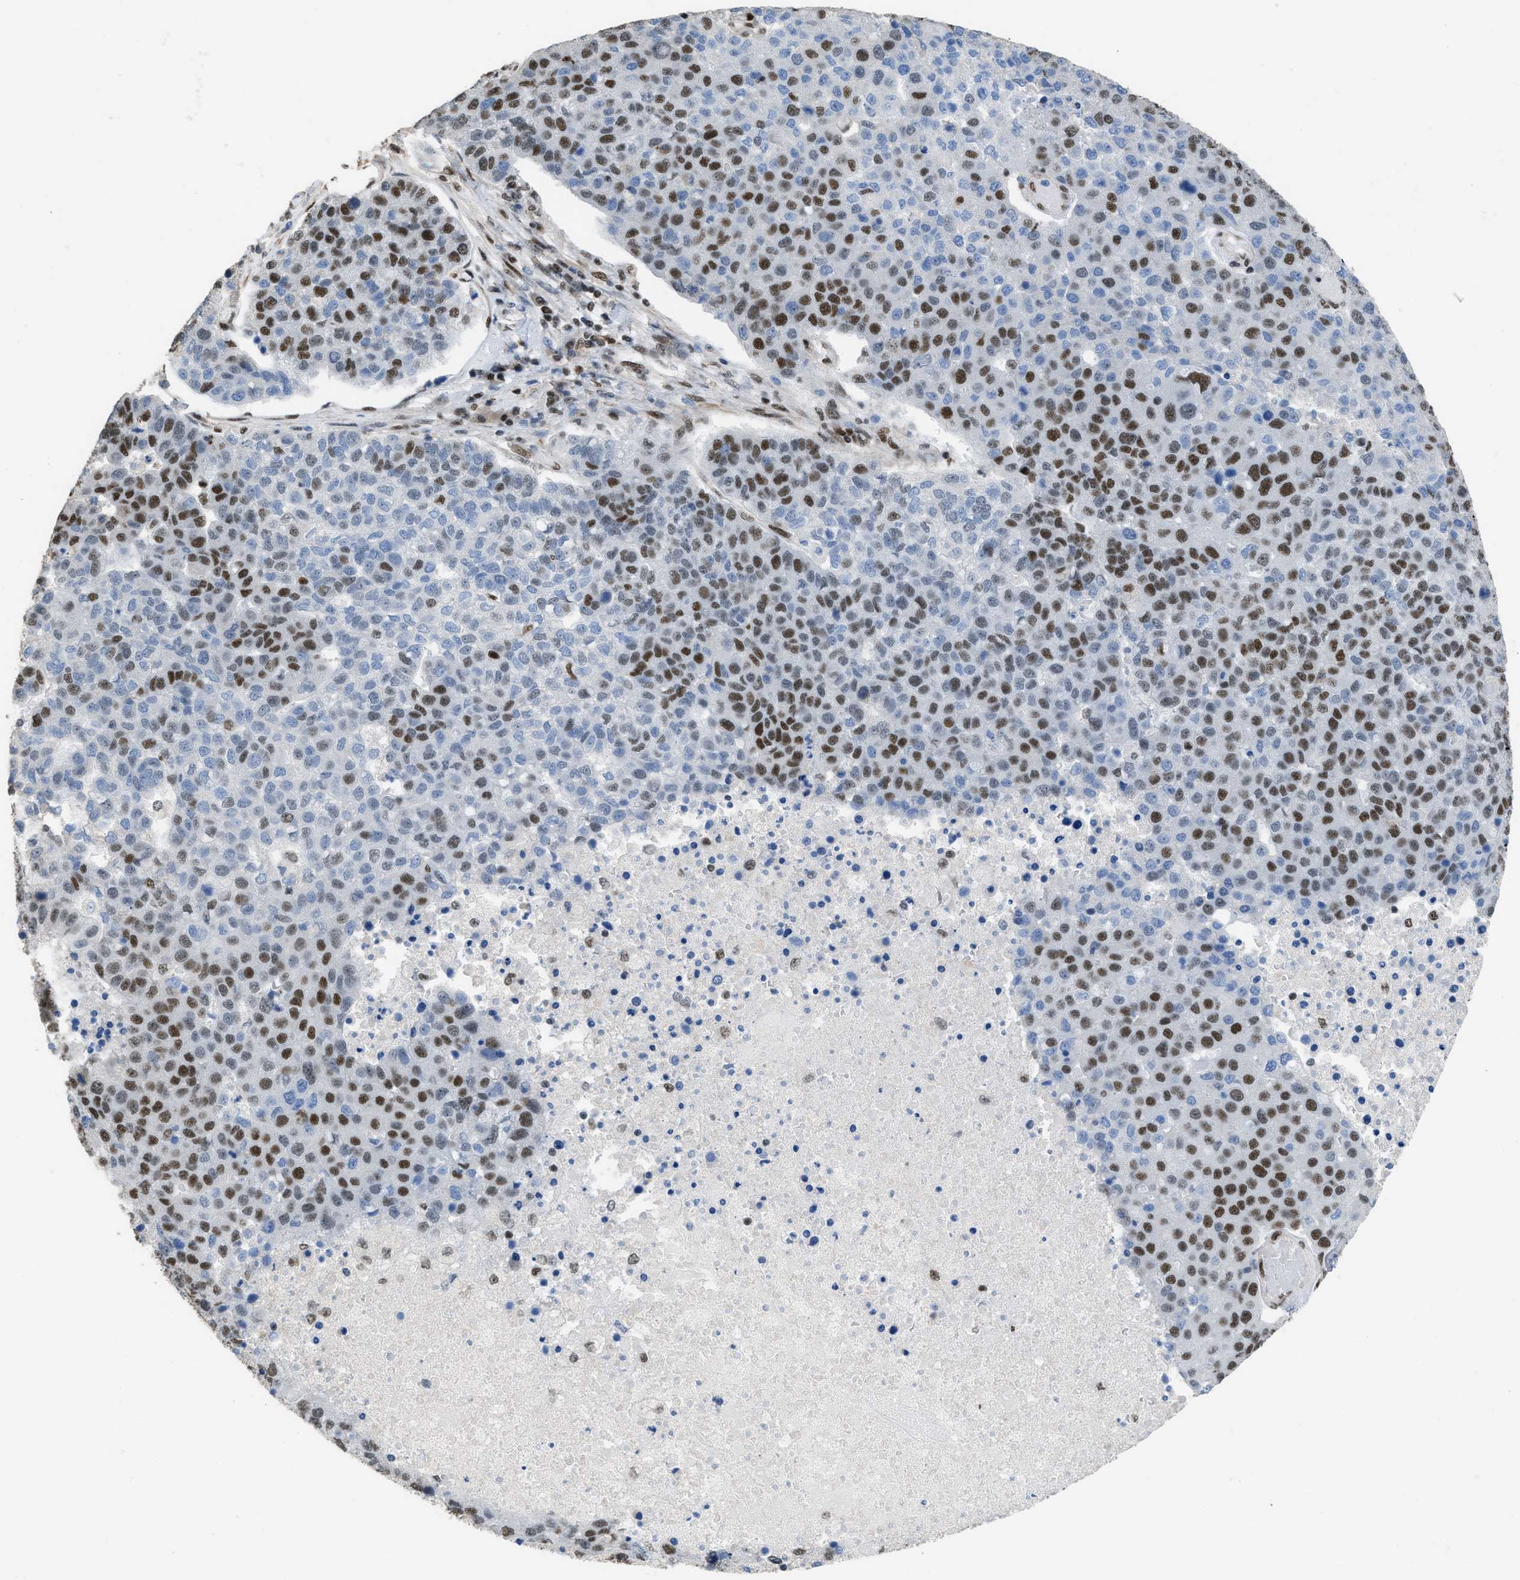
{"staining": {"intensity": "strong", "quantity": "25%-75%", "location": "nuclear"}, "tissue": "pancreatic cancer", "cell_type": "Tumor cells", "image_type": "cancer", "snomed": [{"axis": "morphology", "description": "Adenocarcinoma, NOS"}, {"axis": "topography", "description": "Pancreas"}], "caption": "A histopathology image showing strong nuclear positivity in approximately 25%-75% of tumor cells in adenocarcinoma (pancreatic), as visualized by brown immunohistochemical staining.", "gene": "SCAF4", "patient": {"sex": "female", "age": 61}}